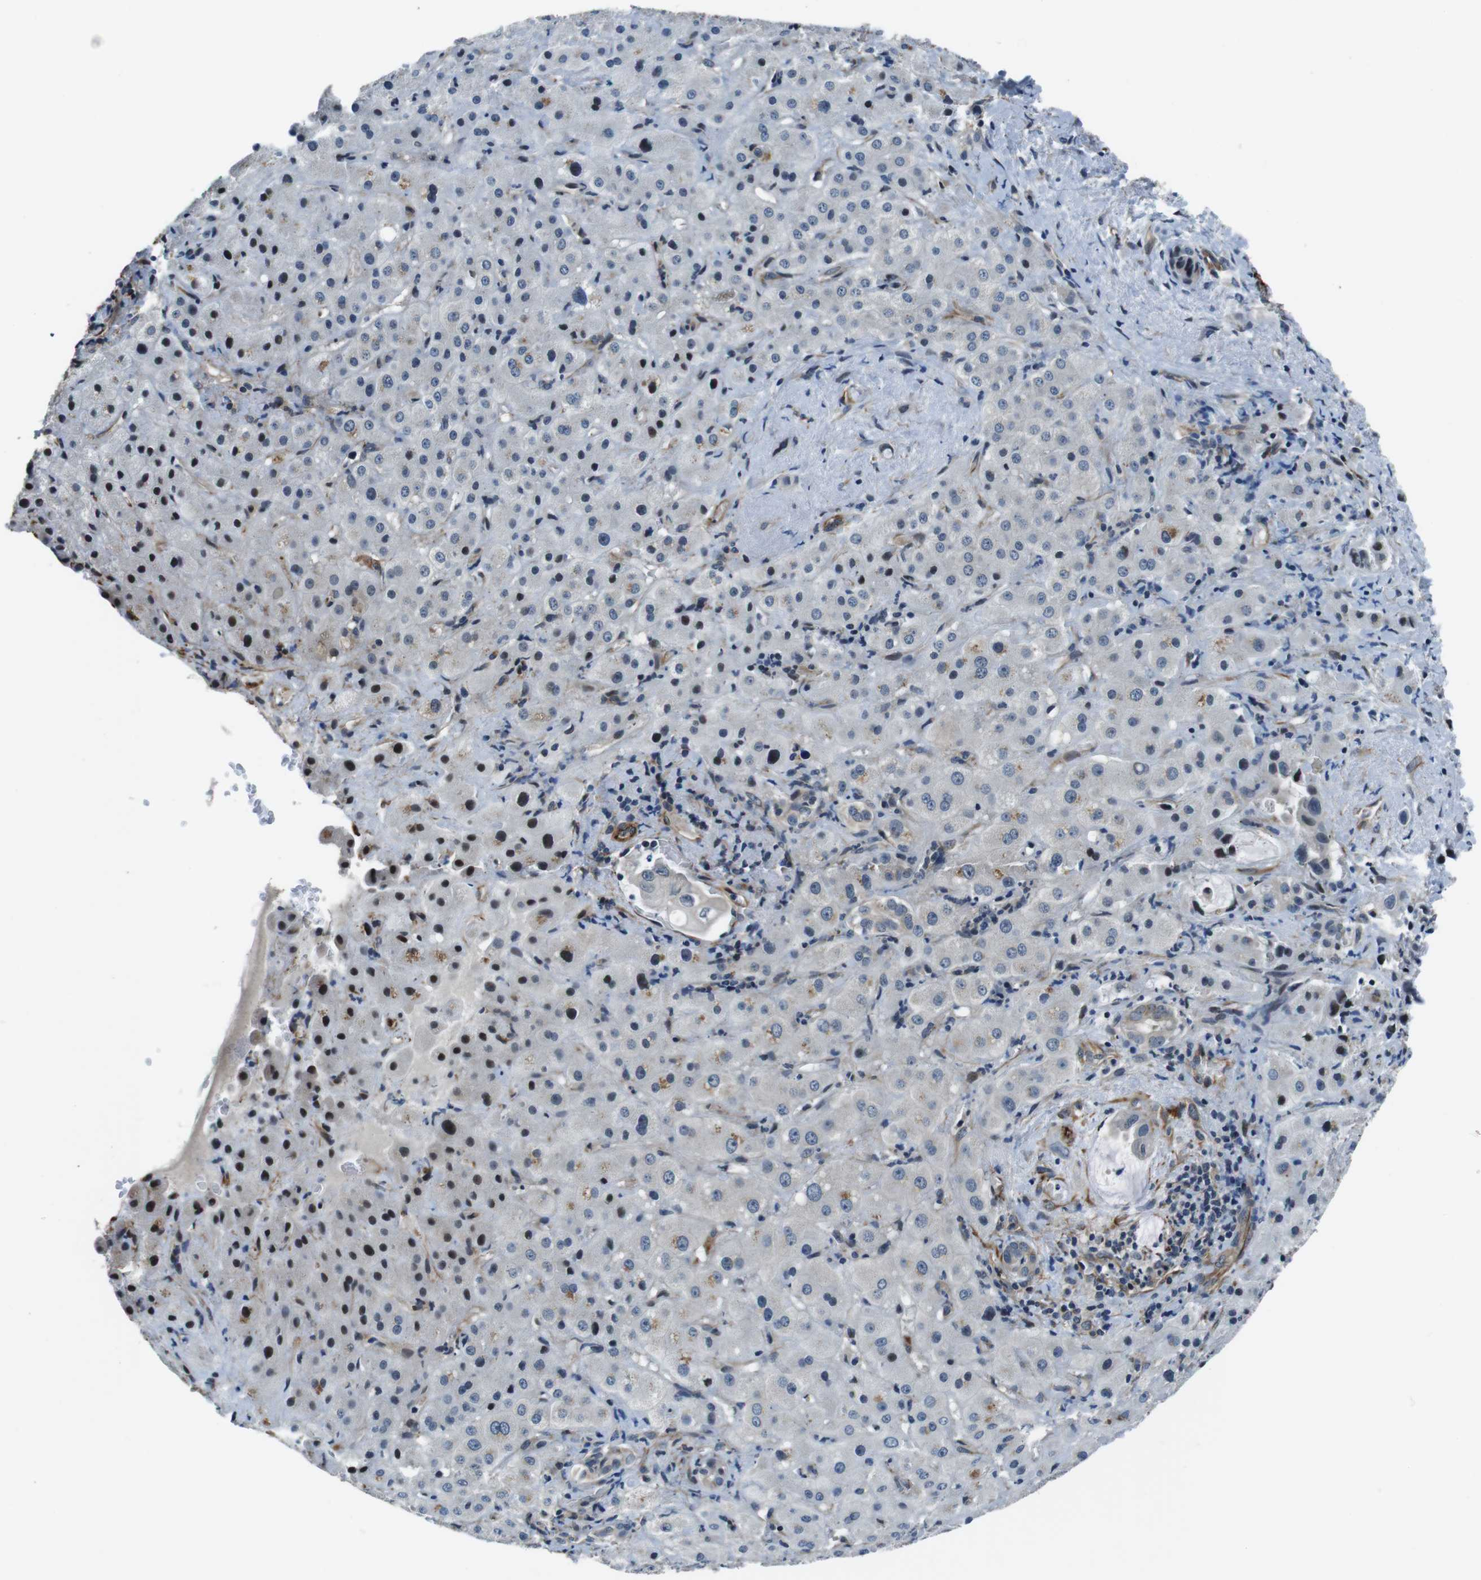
{"staining": {"intensity": "moderate", "quantity": "<25%", "location": "nuclear"}, "tissue": "liver cancer", "cell_type": "Tumor cells", "image_type": "cancer", "snomed": [{"axis": "morphology", "description": "Cholangiocarcinoma"}, {"axis": "topography", "description": "Liver"}], "caption": "This micrograph shows cholangiocarcinoma (liver) stained with immunohistochemistry to label a protein in brown. The nuclear of tumor cells show moderate positivity for the protein. Nuclei are counter-stained blue.", "gene": "LRRC49", "patient": {"sex": "female", "age": 65}}